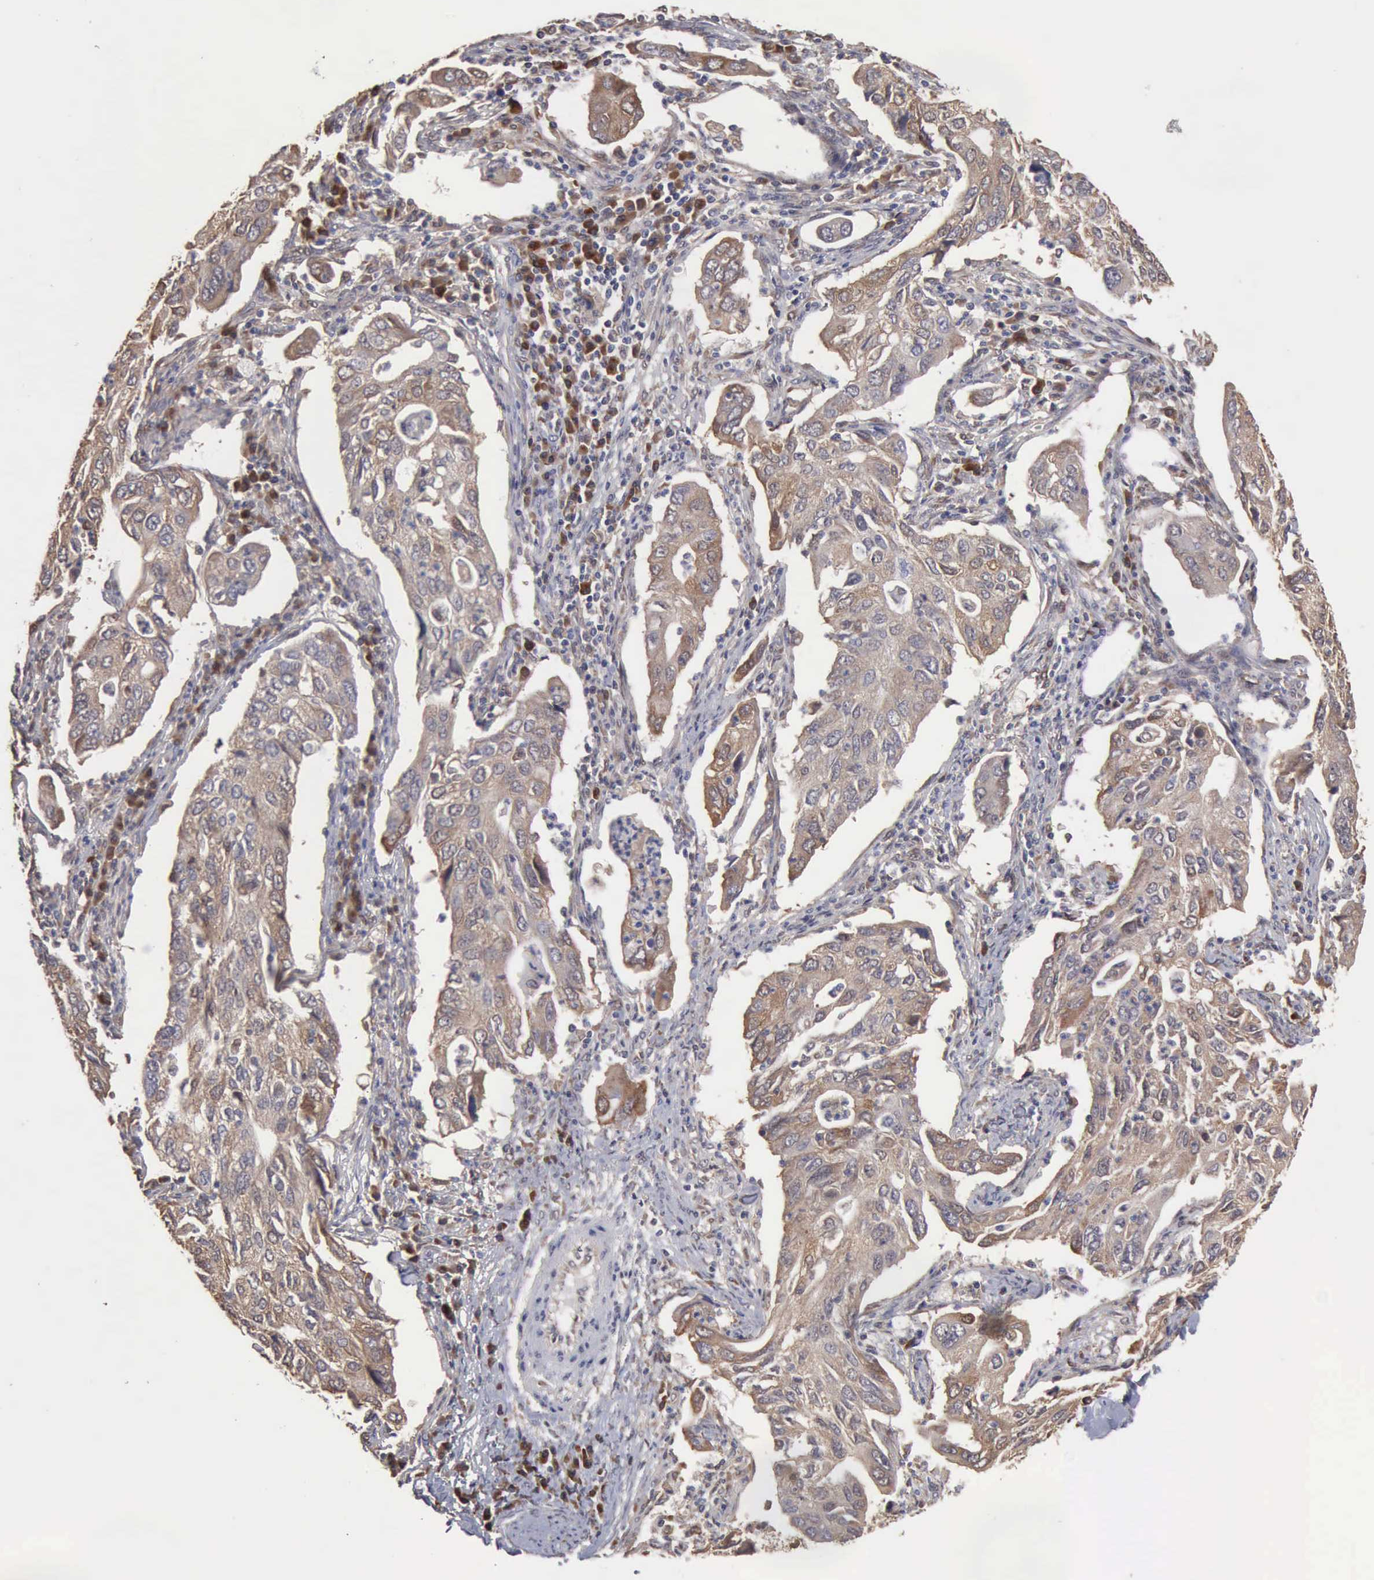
{"staining": {"intensity": "moderate", "quantity": ">75%", "location": "cytoplasmic/membranous"}, "tissue": "lung cancer", "cell_type": "Tumor cells", "image_type": "cancer", "snomed": [{"axis": "morphology", "description": "Adenocarcinoma, NOS"}, {"axis": "topography", "description": "Lung"}], "caption": "Protein expression analysis of human lung adenocarcinoma reveals moderate cytoplasmic/membranous positivity in approximately >75% of tumor cells. Ihc stains the protein in brown and the nuclei are stained blue.", "gene": "APOL2", "patient": {"sex": "male", "age": 48}}